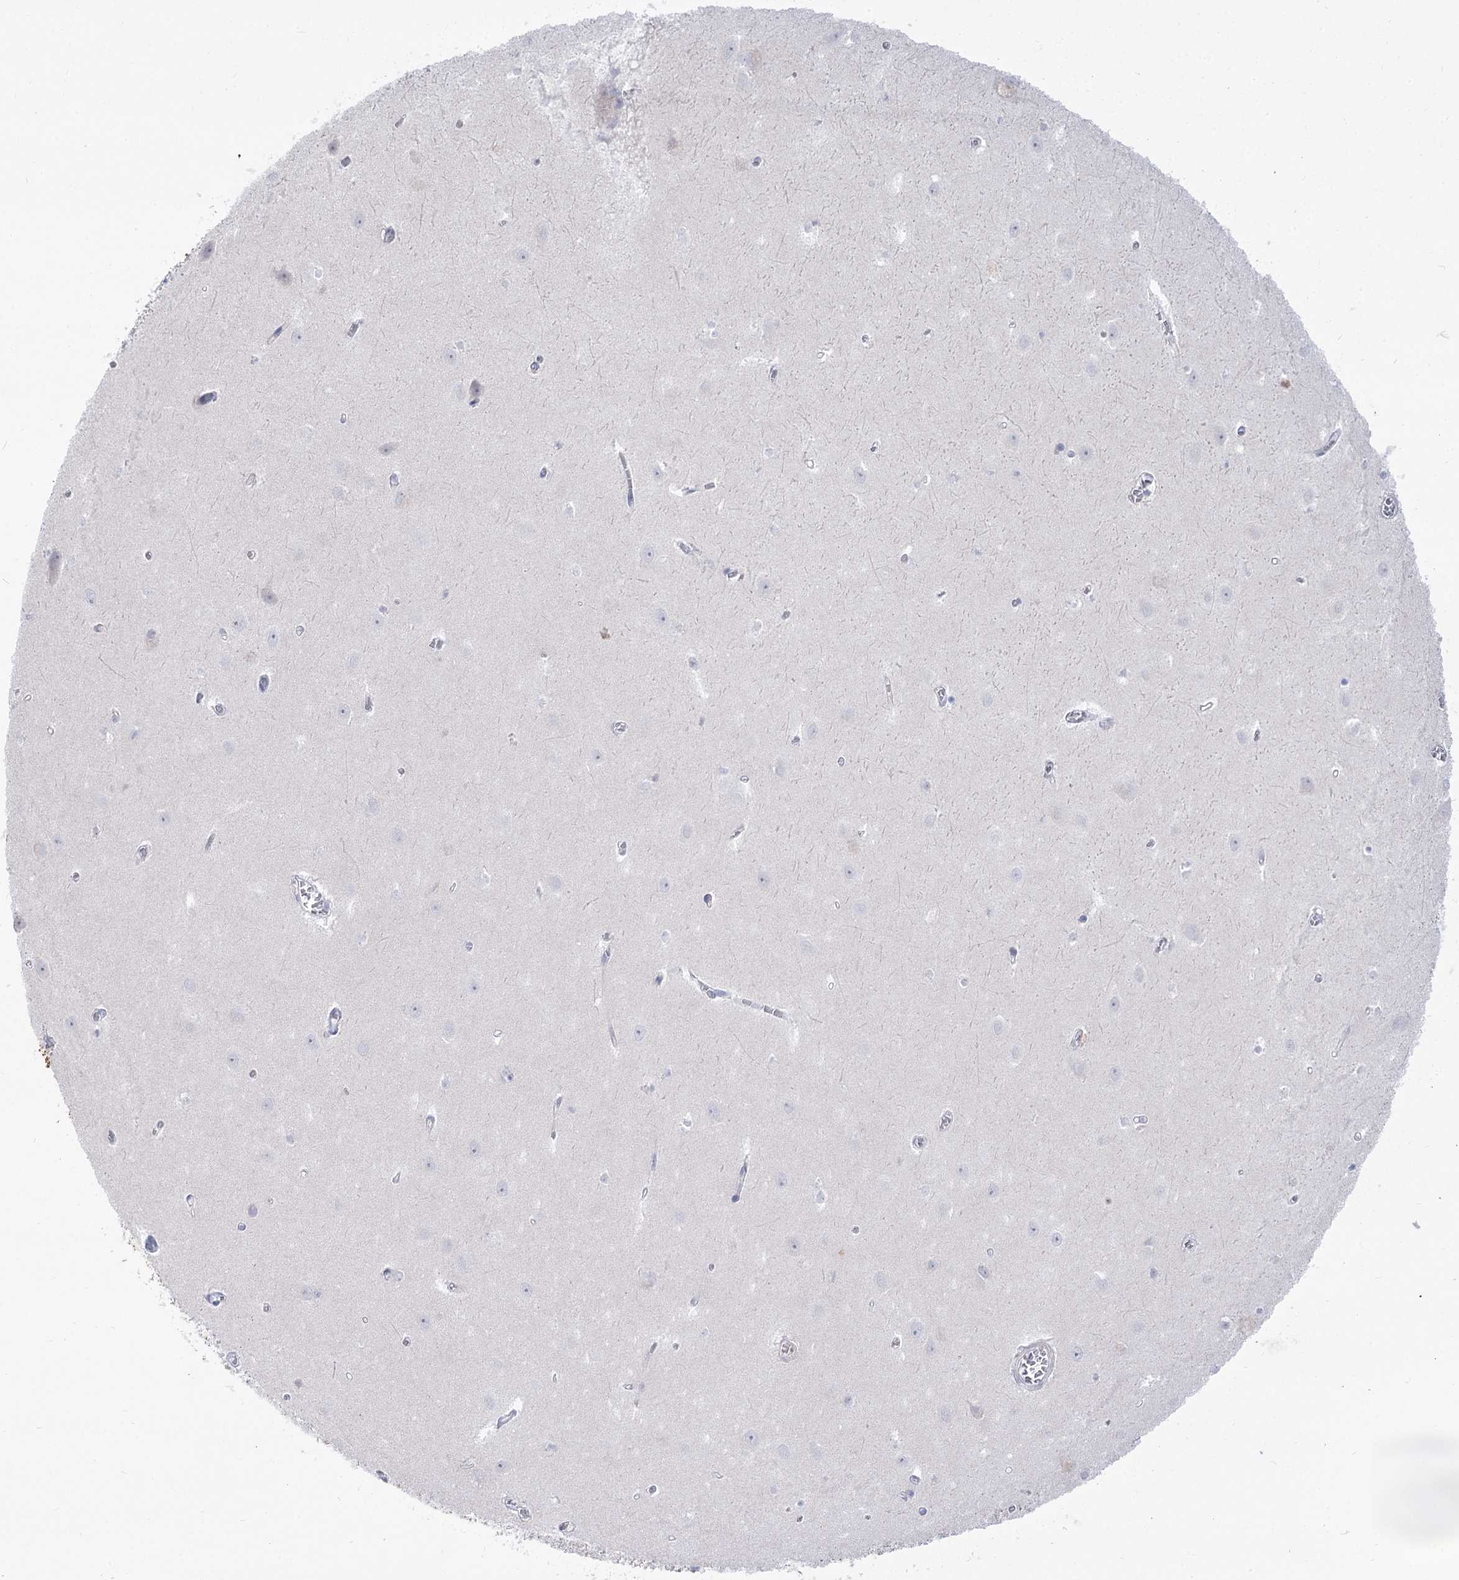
{"staining": {"intensity": "negative", "quantity": "none", "location": "none"}, "tissue": "hippocampus", "cell_type": "Glial cells", "image_type": "normal", "snomed": [{"axis": "morphology", "description": "Normal tissue, NOS"}, {"axis": "topography", "description": "Hippocampus"}], "caption": "High magnification brightfield microscopy of normal hippocampus stained with DAB (3,3'-diaminobenzidine) (brown) and counterstained with hematoxylin (blue): glial cells show no significant expression. (Brightfield microscopy of DAB immunohistochemistry (IHC) at high magnification).", "gene": "HELT", "patient": {"sex": "female", "age": 64}}